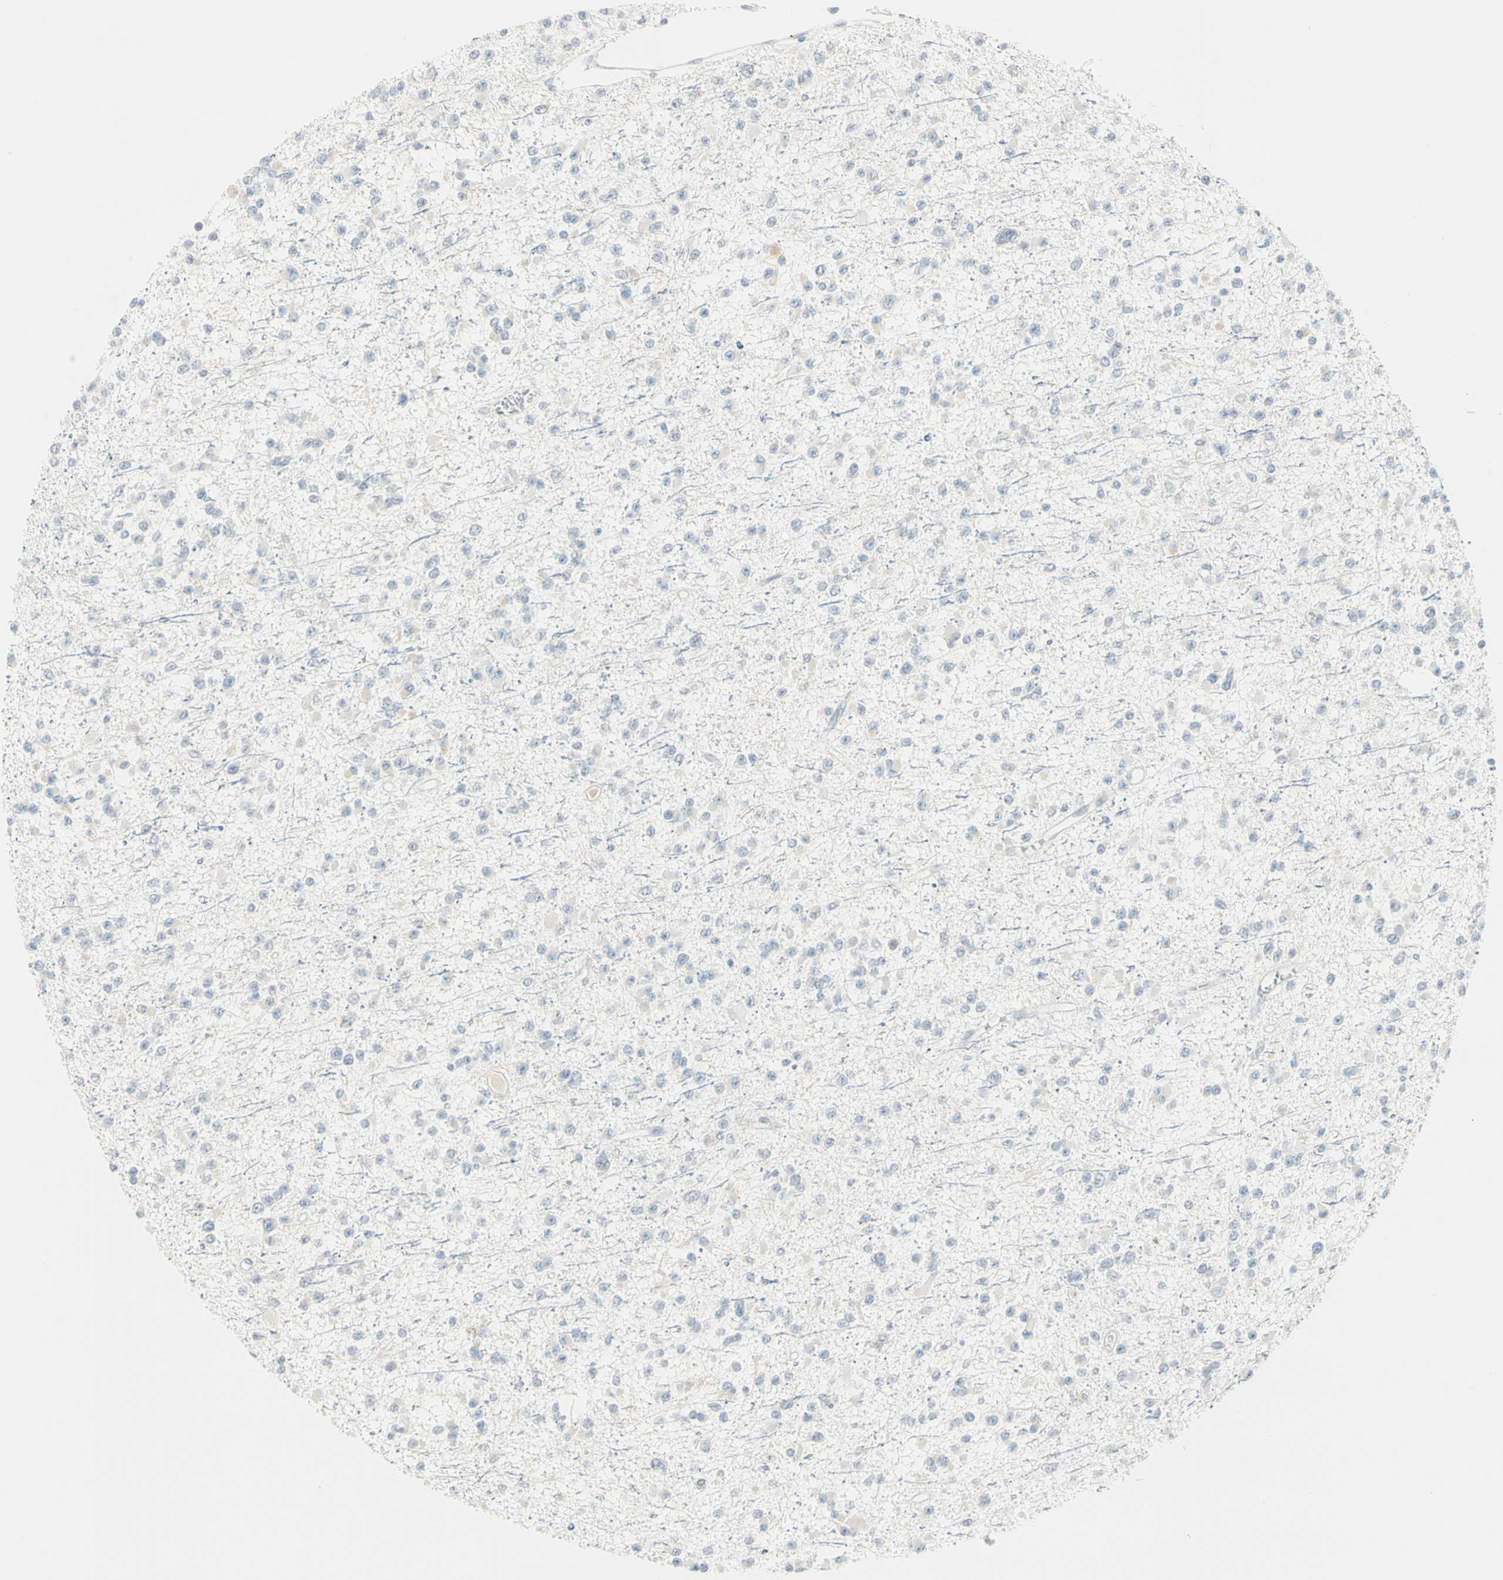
{"staining": {"intensity": "negative", "quantity": "none", "location": "none"}, "tissue": "glioma", "cell_type": "Tumor cells", "image_type": "cancer", "snomed": [{"axis": "morphology", "description": "Glioma, malignant, Low grade"}, {"axis": "topography", "description": "Brain"}], "caption": "Immunohistochemistry (IHC) histopathology image of human malignant glioma (low-grade) stained for a protein (brown), which reveals no staining in tumor cells.", "gene": "MLLT10", "patient": {"sex": "female", "age": 22}}